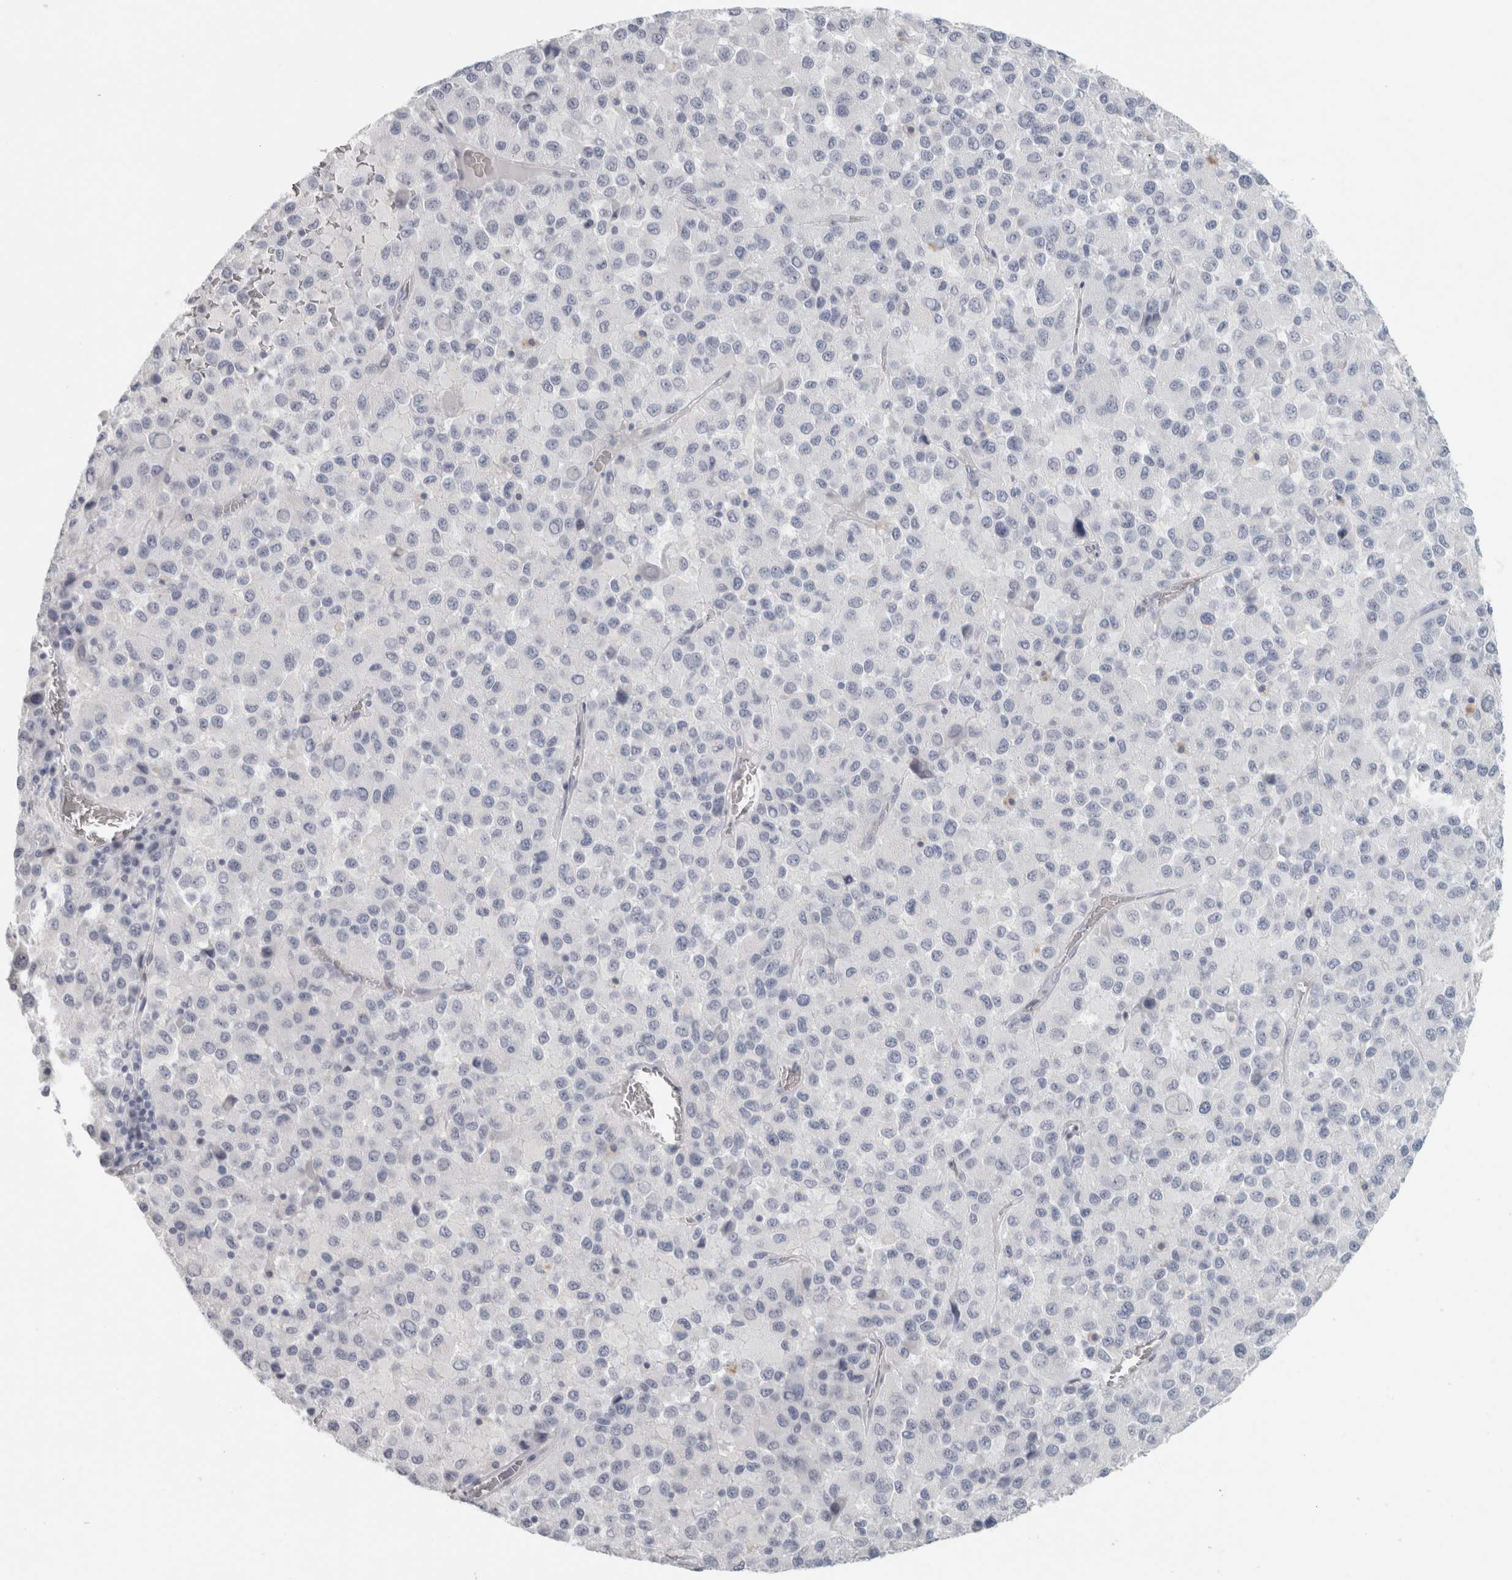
{"staining": {"intensity": "negative", "quantity": "none", "location": "none"}, "tissue": "melanoma", "cell_type": "Tumor cells", "image_type": "cancer", "snomed": [{"axis": "morphology", "description": "Malignant melanoma, Metastatic site"}, {"axis": "topography", "description": "Lung"}], "caption": "An image of melanoma stained for a protein exhibits no brown staining in tumor cells.", "gene": "SLC28A3", "patient": {"sex": "male", "age": 64}}